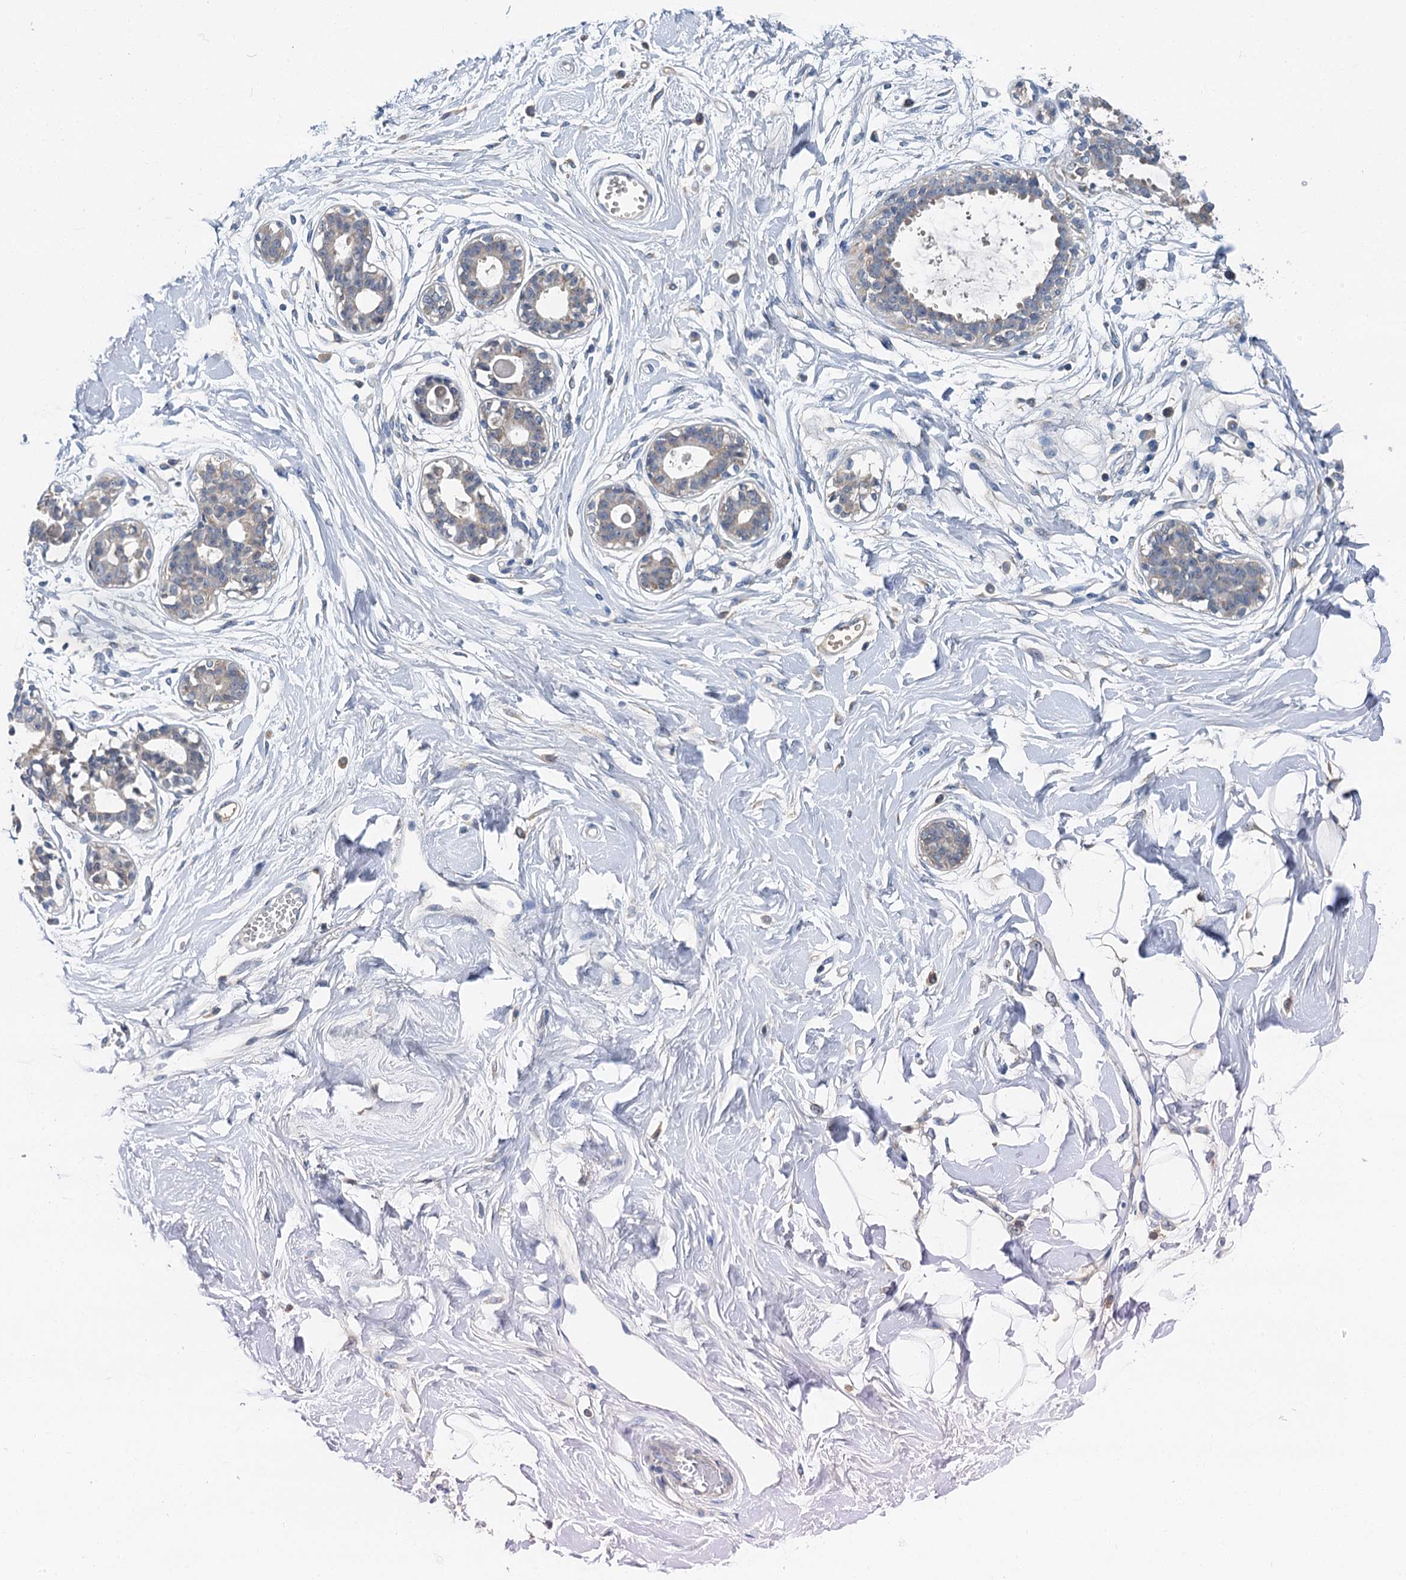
{"staining": {"intensity": "negative", "quantity": "none", "location": "none"}, "tissue": "breast", "cell_type": "Adipocytes", "image_type": "normal", "snomed": [{"axis": "morphology", "description": "Normal tissue, NOS"}, {"axis": "topography", "description": "Breast"}], "caption": "DAB immunohistochemical staining of benign human breast exhibits no significant expression in adipocytes.", "gene": "SPINK9", "patient": {"sex": "female", "age": 45}}